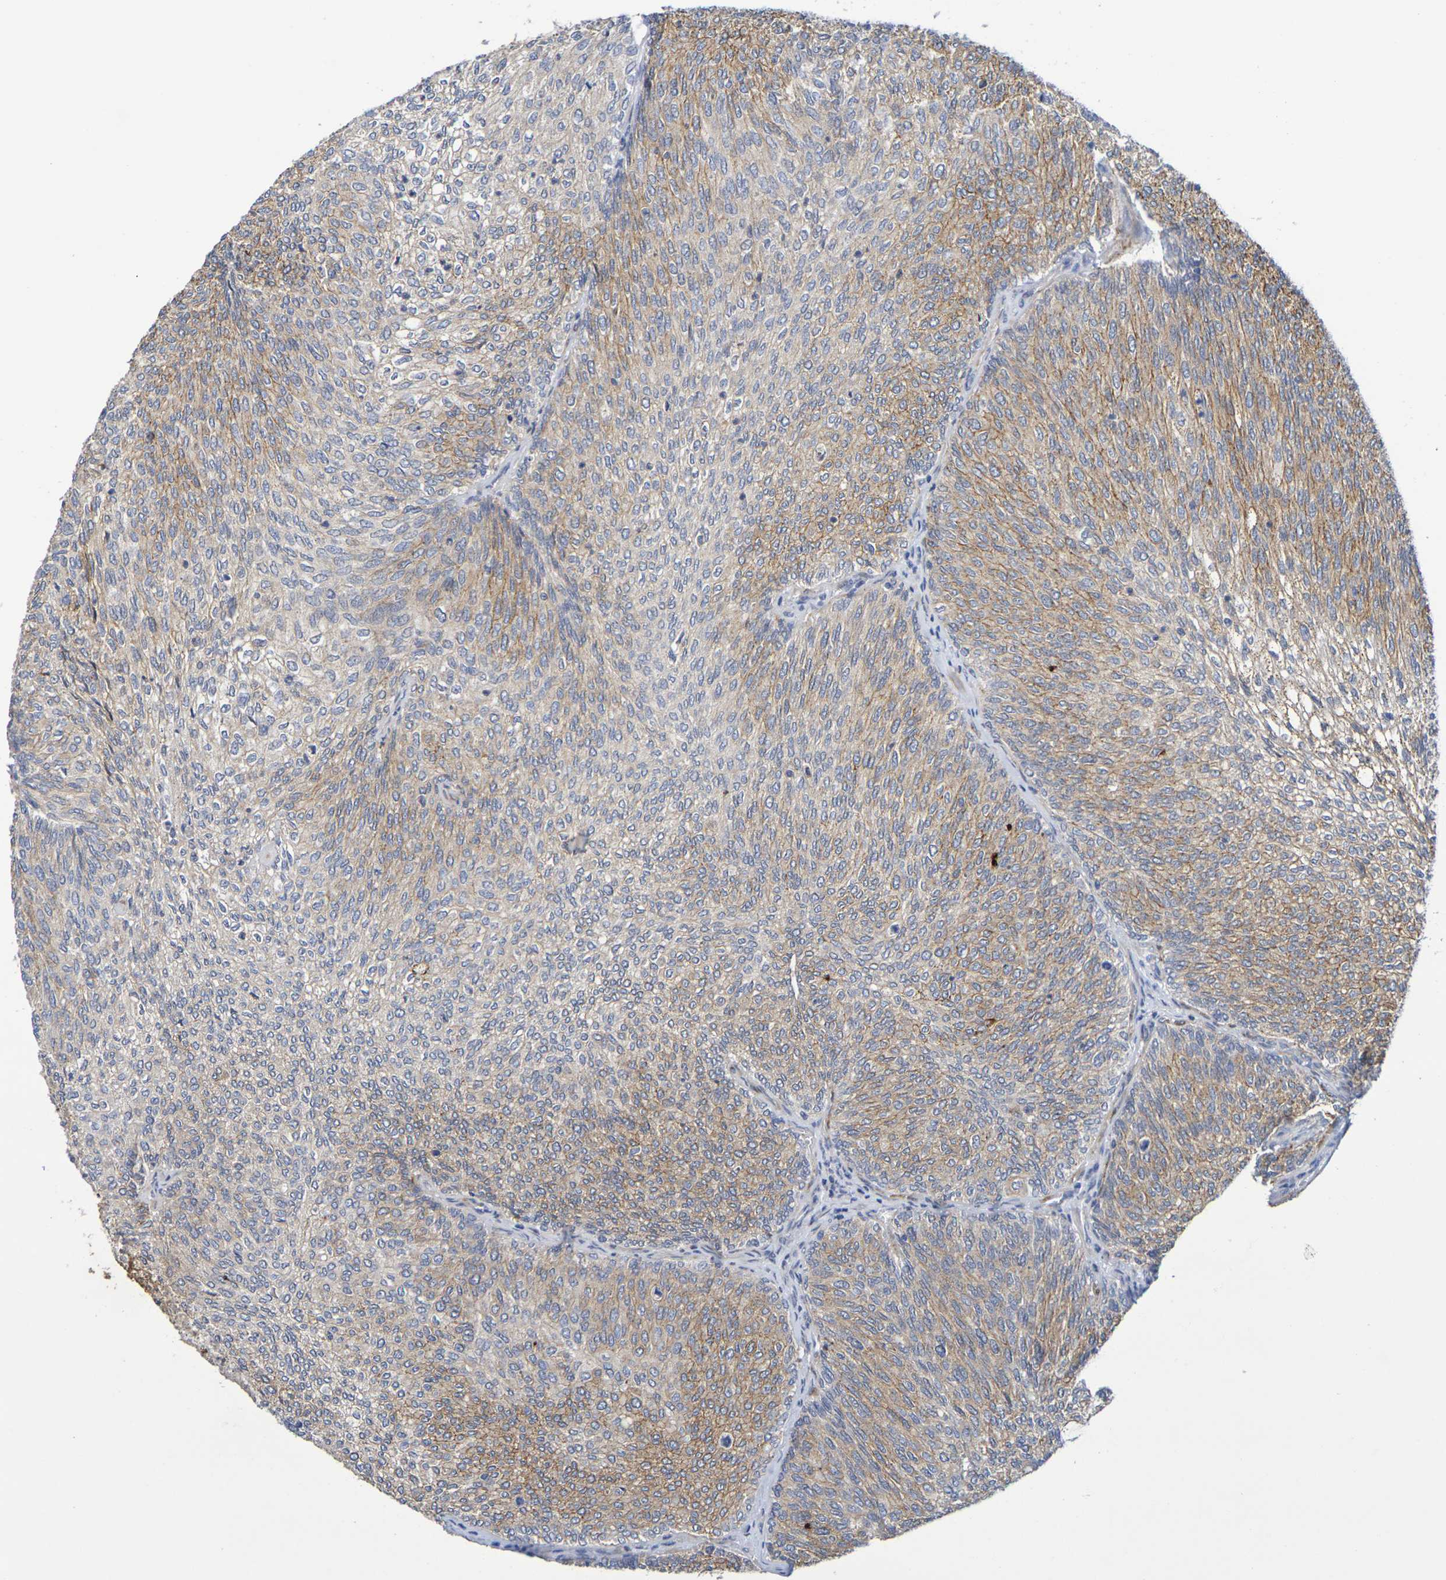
{"staining": {"intensity": "moderate", "quantity": ">75%", "location": "cytoplasmic/membranous"}, "tissue": "urothelial cancer", "cell_type": "Tumor cells", "image_type": "cancer", "snomed": [{"axis": "morphology", "description": "Urothelial carcinoma, Low grade"}, {"axis": "topography", "description": "Urinary bladder"}], "caption": "This is an image of IHC staining of urothelial carcinoma (low-grade), which shows moderate expression in the cytoplasmic/membranous of tumor cells.", "gene": "SDC4", "patient": {"sex": "female", "age": 79}}